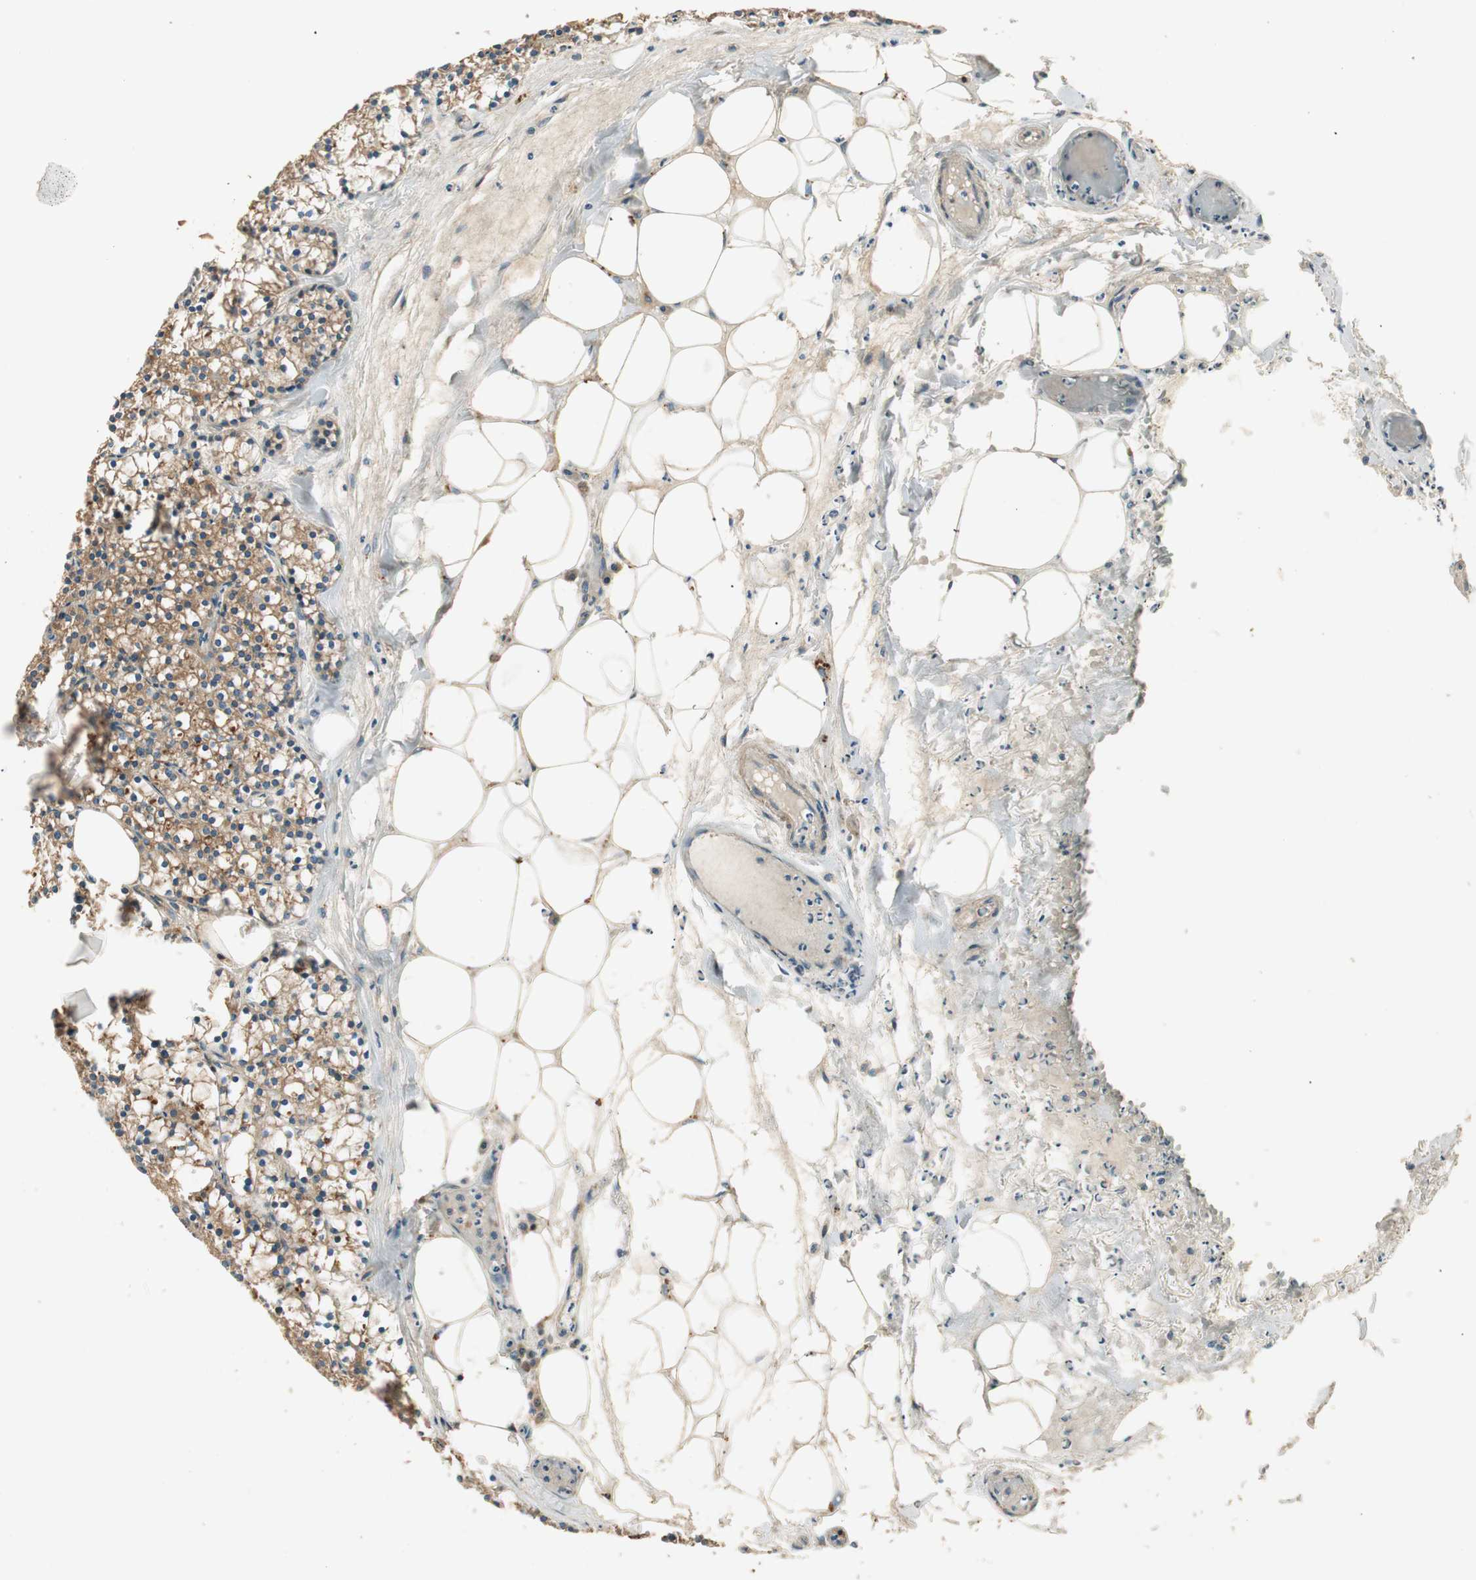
{"staining": {"intensity": "moderate", "quantity": ">75%", "location": "cytoplasmic/membranous"}, "tissue": "parathyroid gland", "cell_type": "Glandular cells", "image_type": "normal", "snomed": [{"axis": "morphology", "description": "Normal tissue, NOS"}, {"axis": "topography", "description": "Parathyroid gland"}], "caption": "DAB (3,3'-diaminobenzidine) immunohistochemical staining of unremarkable human parathyroid gland demonstrates moderate cytoplasmic/membranous protein positivity in approximately >75% of glandular cells. (Stains: DAB (3,3'-diaminobenzidine) in brown, nuclei in blue, Microscopy: brightfield microscopy at high magnification).", "gene": "CNOT4", "patient": {"sex": "female", "age": 63}}